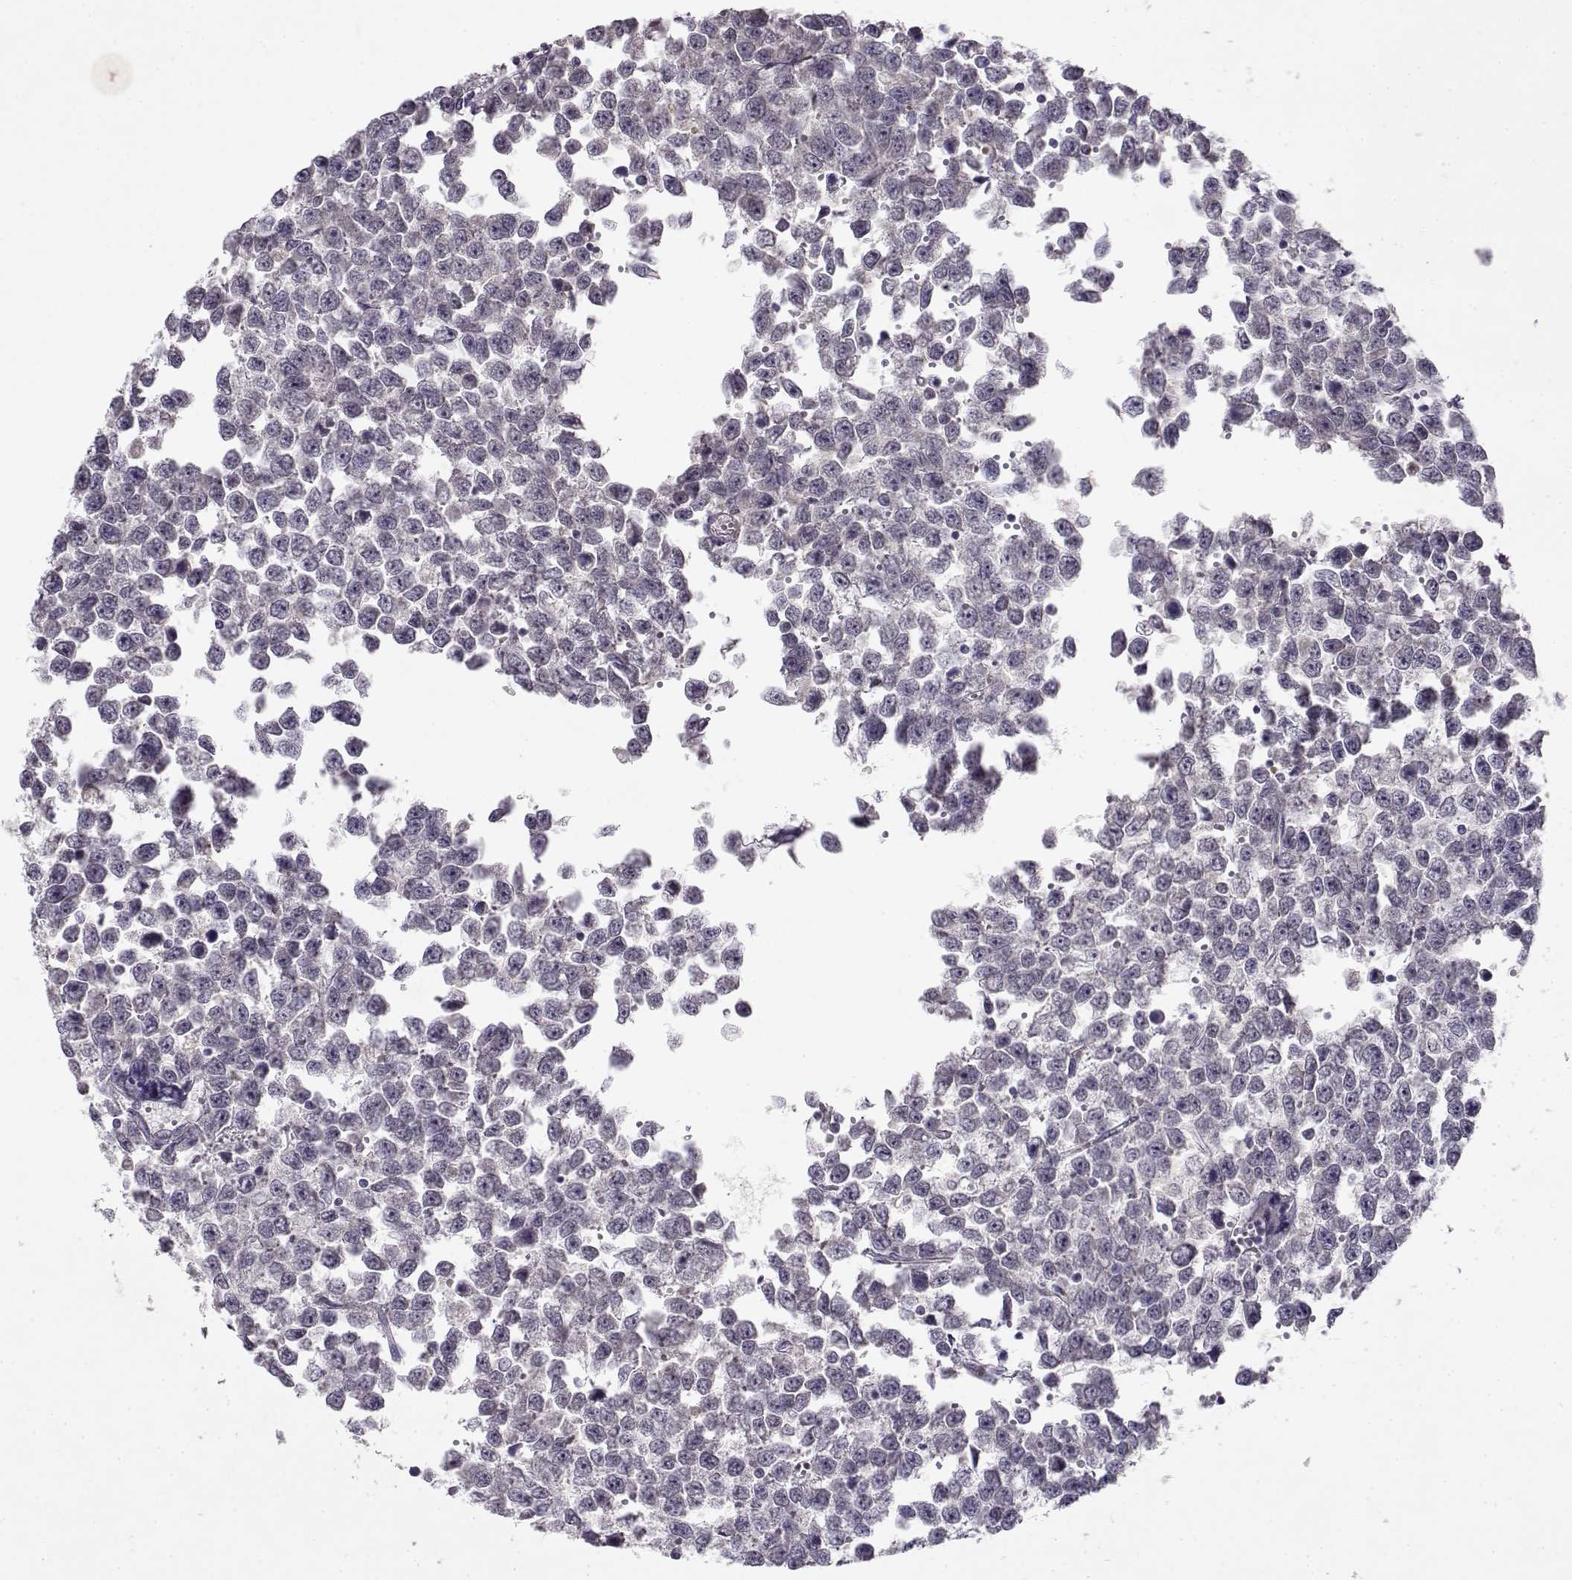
{"staining": {"intensity": "negative", "quantity": "none", "location": "none"}, "tissue": "testis cancer", "cell_type": "Tumor cells", "image_type": "cancer", "snomed": [{"axis": "morphology", "description": "Normal tissue, NOS"}, {"axis": "morphology", "description": "Seminoma, NOS"}, {"axis": "topography", "description": "Testis"}, {"axis": "topography", "description": "Epididymis"}], "caption": "IHC micrograph of neoplastic tissue: testis cancer (seminoma) stained with DAB (3,3'-diaminobenzidine) shows no significant protein staining in tumor cells.", "gene": "BMX", "patient": {"sex": "male", "age": 34}}